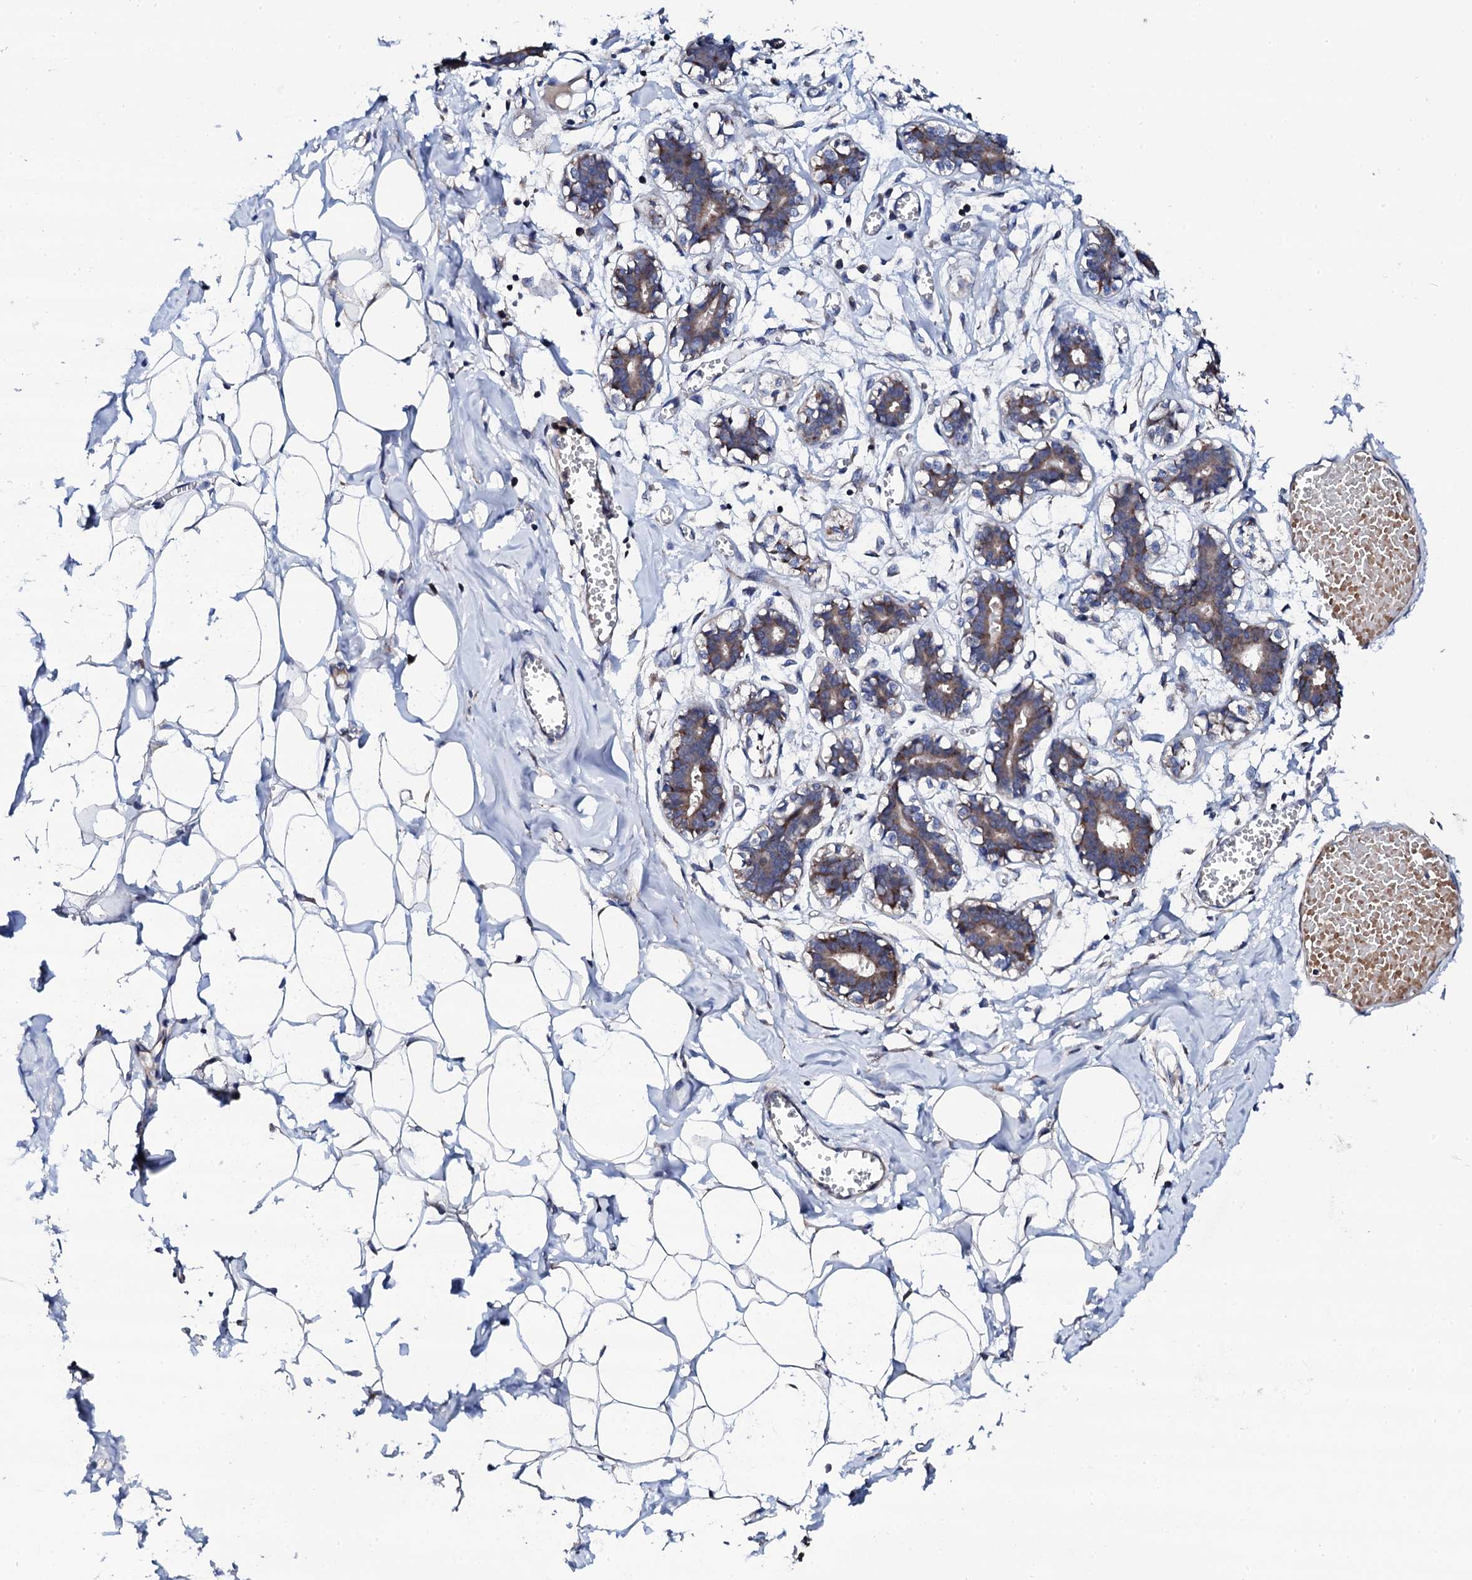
{"staining": {"intensity": "negative", "quantity": "none", "location": "none"}, "tissue": "breast", "cell_type": "Adipocytes", "image_type": "normal", "snomed": [{"axis": "morphology", "description": "Normal tissue, NOS"}, {"axis": "topography", "description": "Breast"}], "caption": "High power microscopy photomicrograph of an IHC histopathology image of benign breast, revealing no significant staining in adipocytes.", "gene": "COG4", "patient": {"sex": "female", "age": 27}}